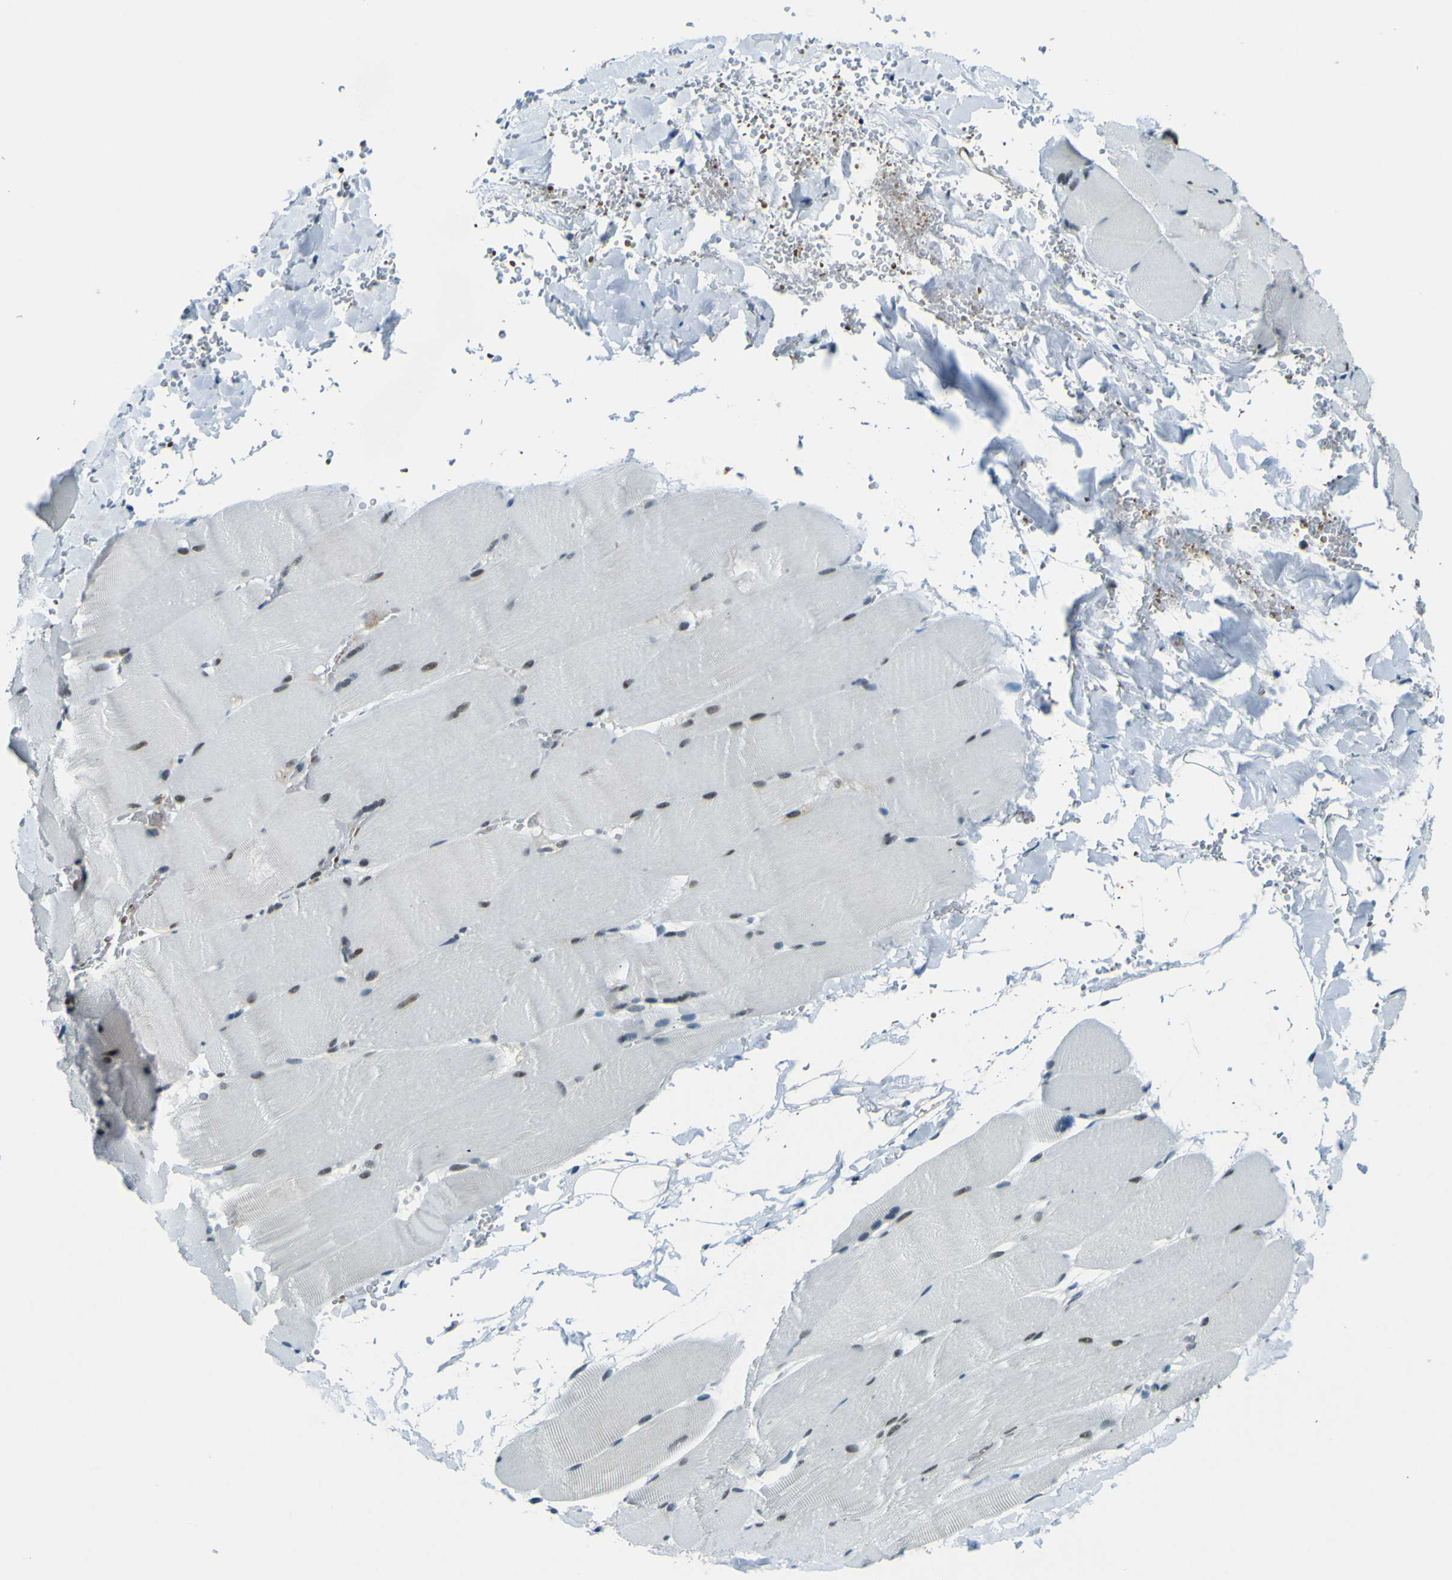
{"staining": {"intensity": "weak", "quantity": "25%-75%", "location": "nuclear"}, "tissue": "skeletal muscle", "cell_type": "Myocytes", "image_type": "normal", "snomed": [{"axis": "morphology", "description": "Normal tissue, NOS"}, {"axis": "topography", "description": "Skin"}, {"axis": "topography", "description": "Skeletal muscle"}], "caption": "Immunohistochemical staining of benign skeletal muscle exhibits 25%-75% levels of weak nuclear protein expression in approximately 25%-75% of myocytes. (Stains: DAB in brown, nuclei in blue, Microscopy: brightfield microscopy at high magnification).", "gene": "CEBPG", "patient": {"sex": "male", "age": 83}}